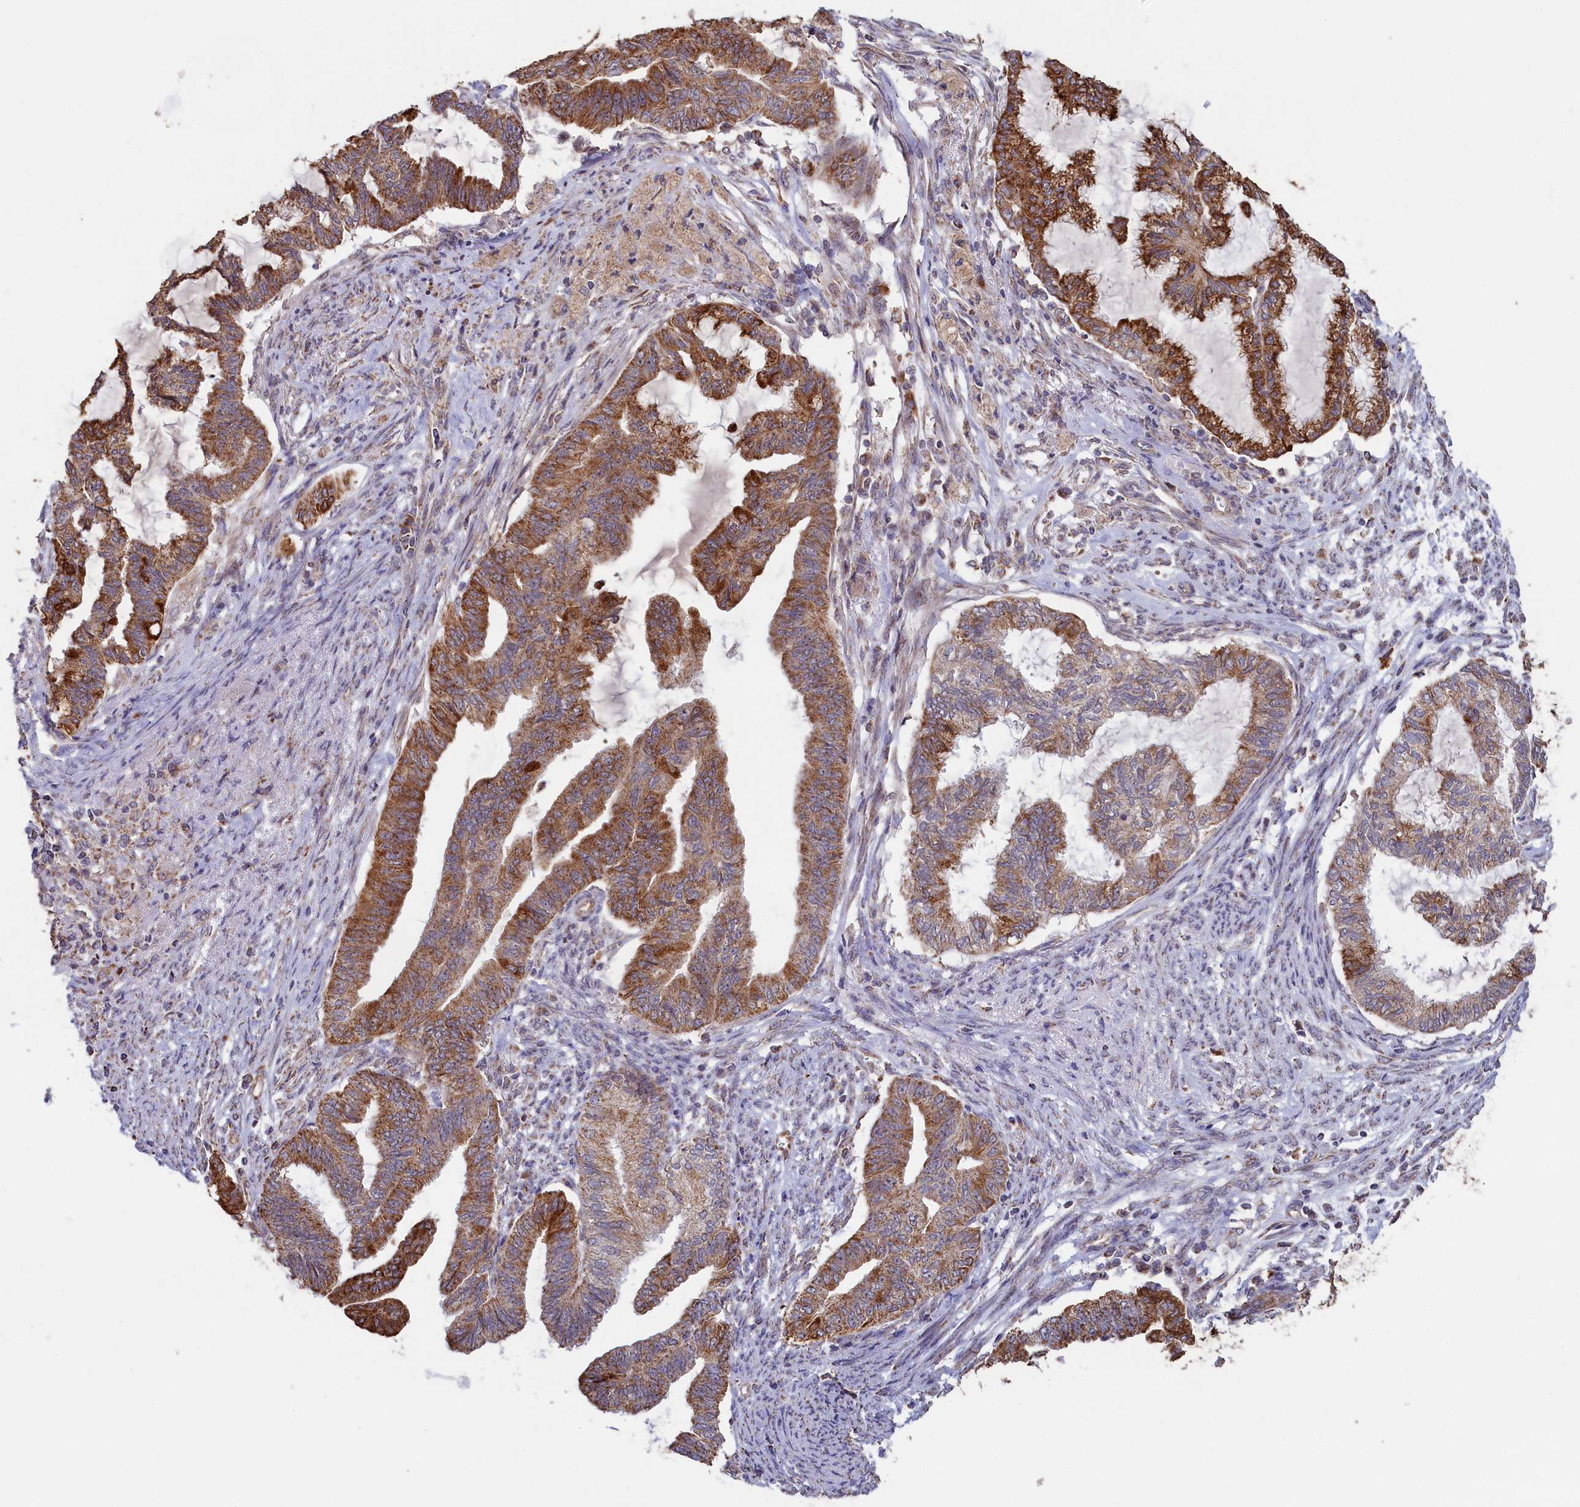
{"staining": {"intensity": "moderate", "quantity": "25%-75%", "location": "cytoplasmic/membranous"}, "tissue": "endometrial cancer", "cell_type": "Tumor cells", "image_type": "cancer", "snomed": [{"axis": "morphology", "description": "Adenocarcinoma, NOS"}, {"axis": "topography", "description": "Endometrium"}], "caption": "Protein staining of endometrial cancer (adenocarcinoma) tissue demonstrates moderate cytoplasmic/membranous staining in about 25%-75% of tumor cells.", "gene": "ZNF816", "patient": {"sex": "female", "age": 86}}